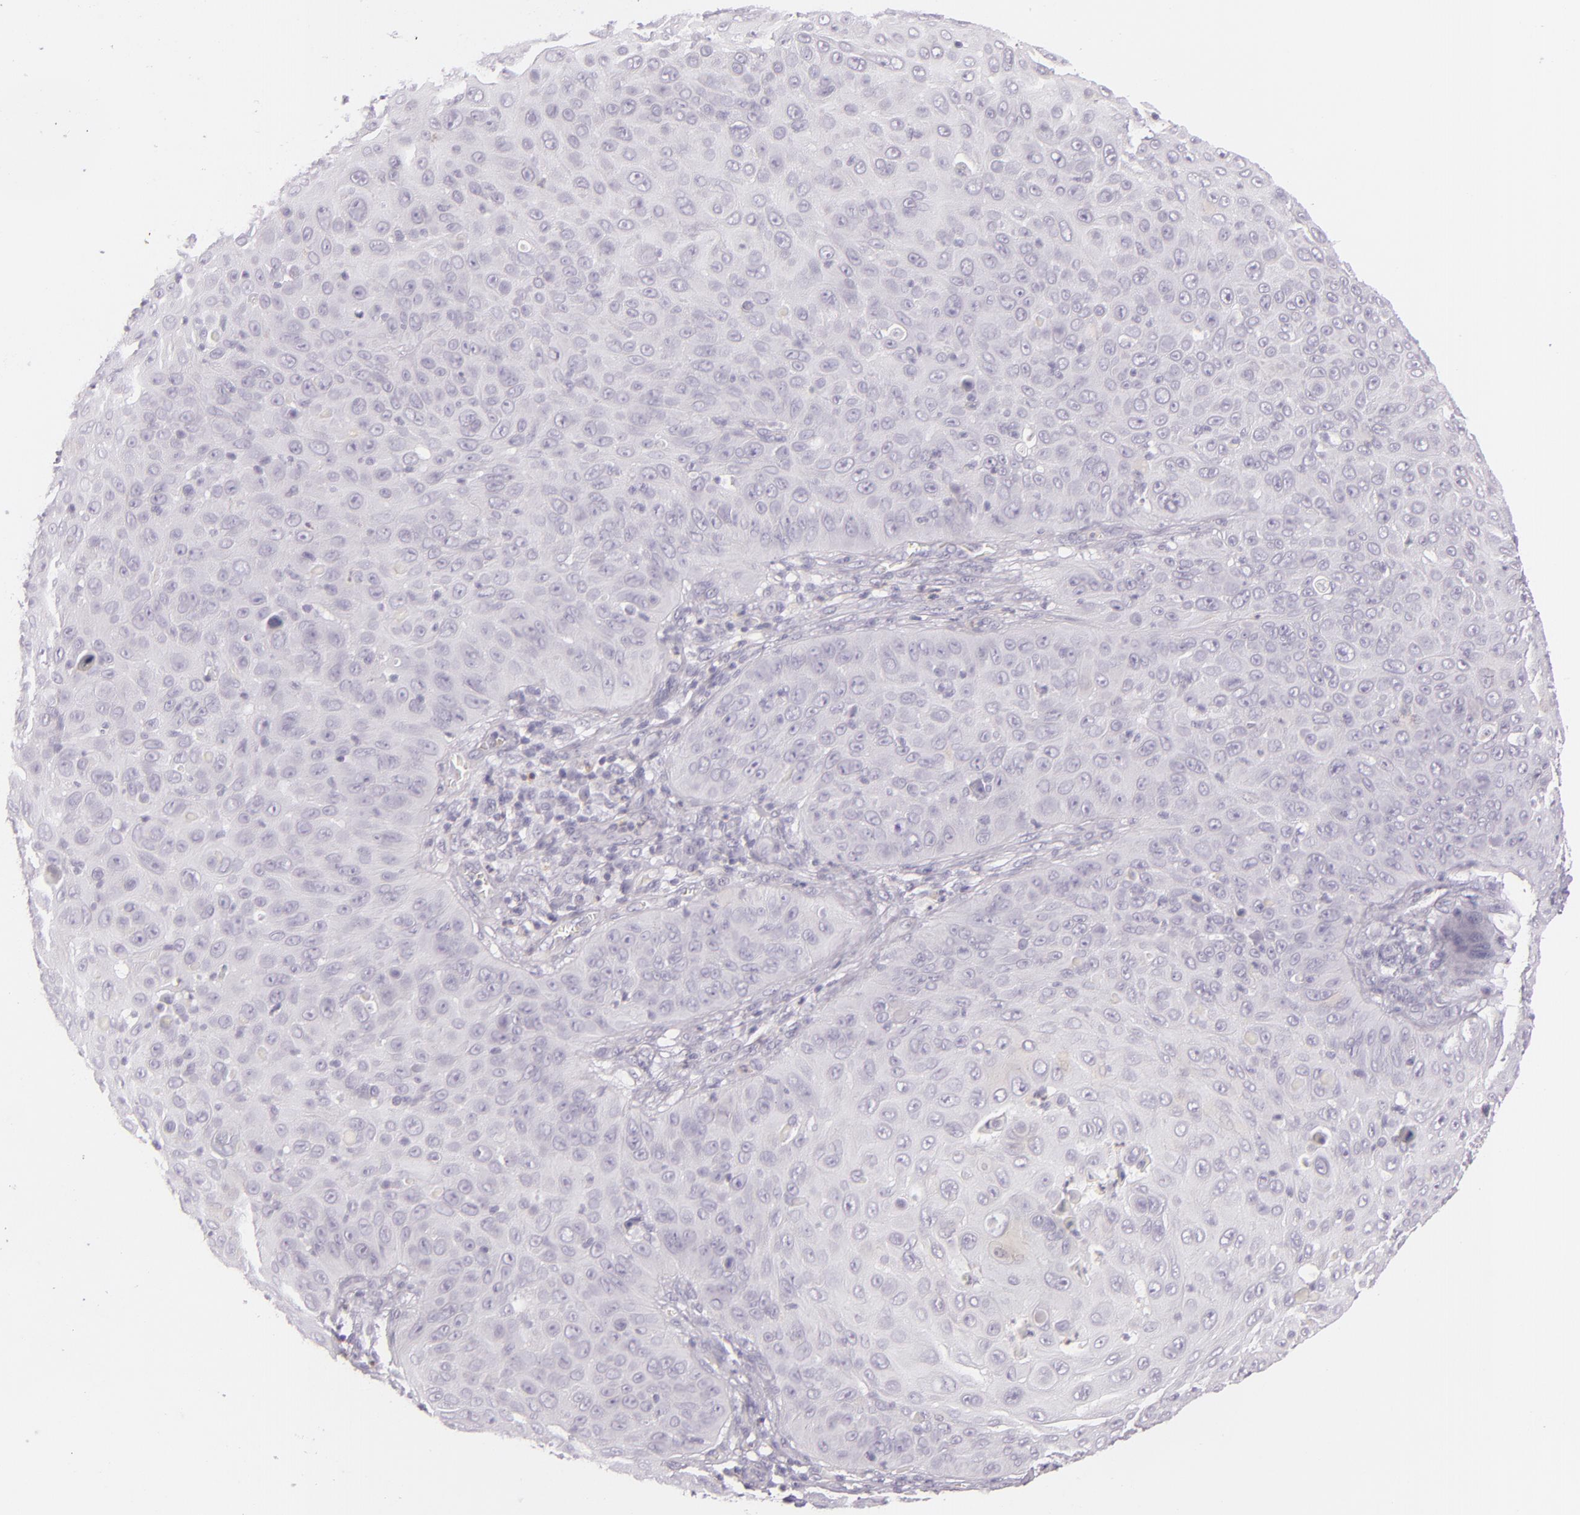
{"staining": {"intensity": "negative", "quantity": "none", "location": "none"}, "tissue": "skin cancer", "cell_type": "Tumor cells", "image_type": "cancer", "snomed": [{"axis": "morphology", "description": "Squamous cell carcinoma, NOS"}, {"axis": "topography", "description": "Skin"}], "caption": "Protein analysis of skin cancer shows no significant staining in tumor cells.", "gene": "CBS", "patient": {"sex": "male", "age": 82}}